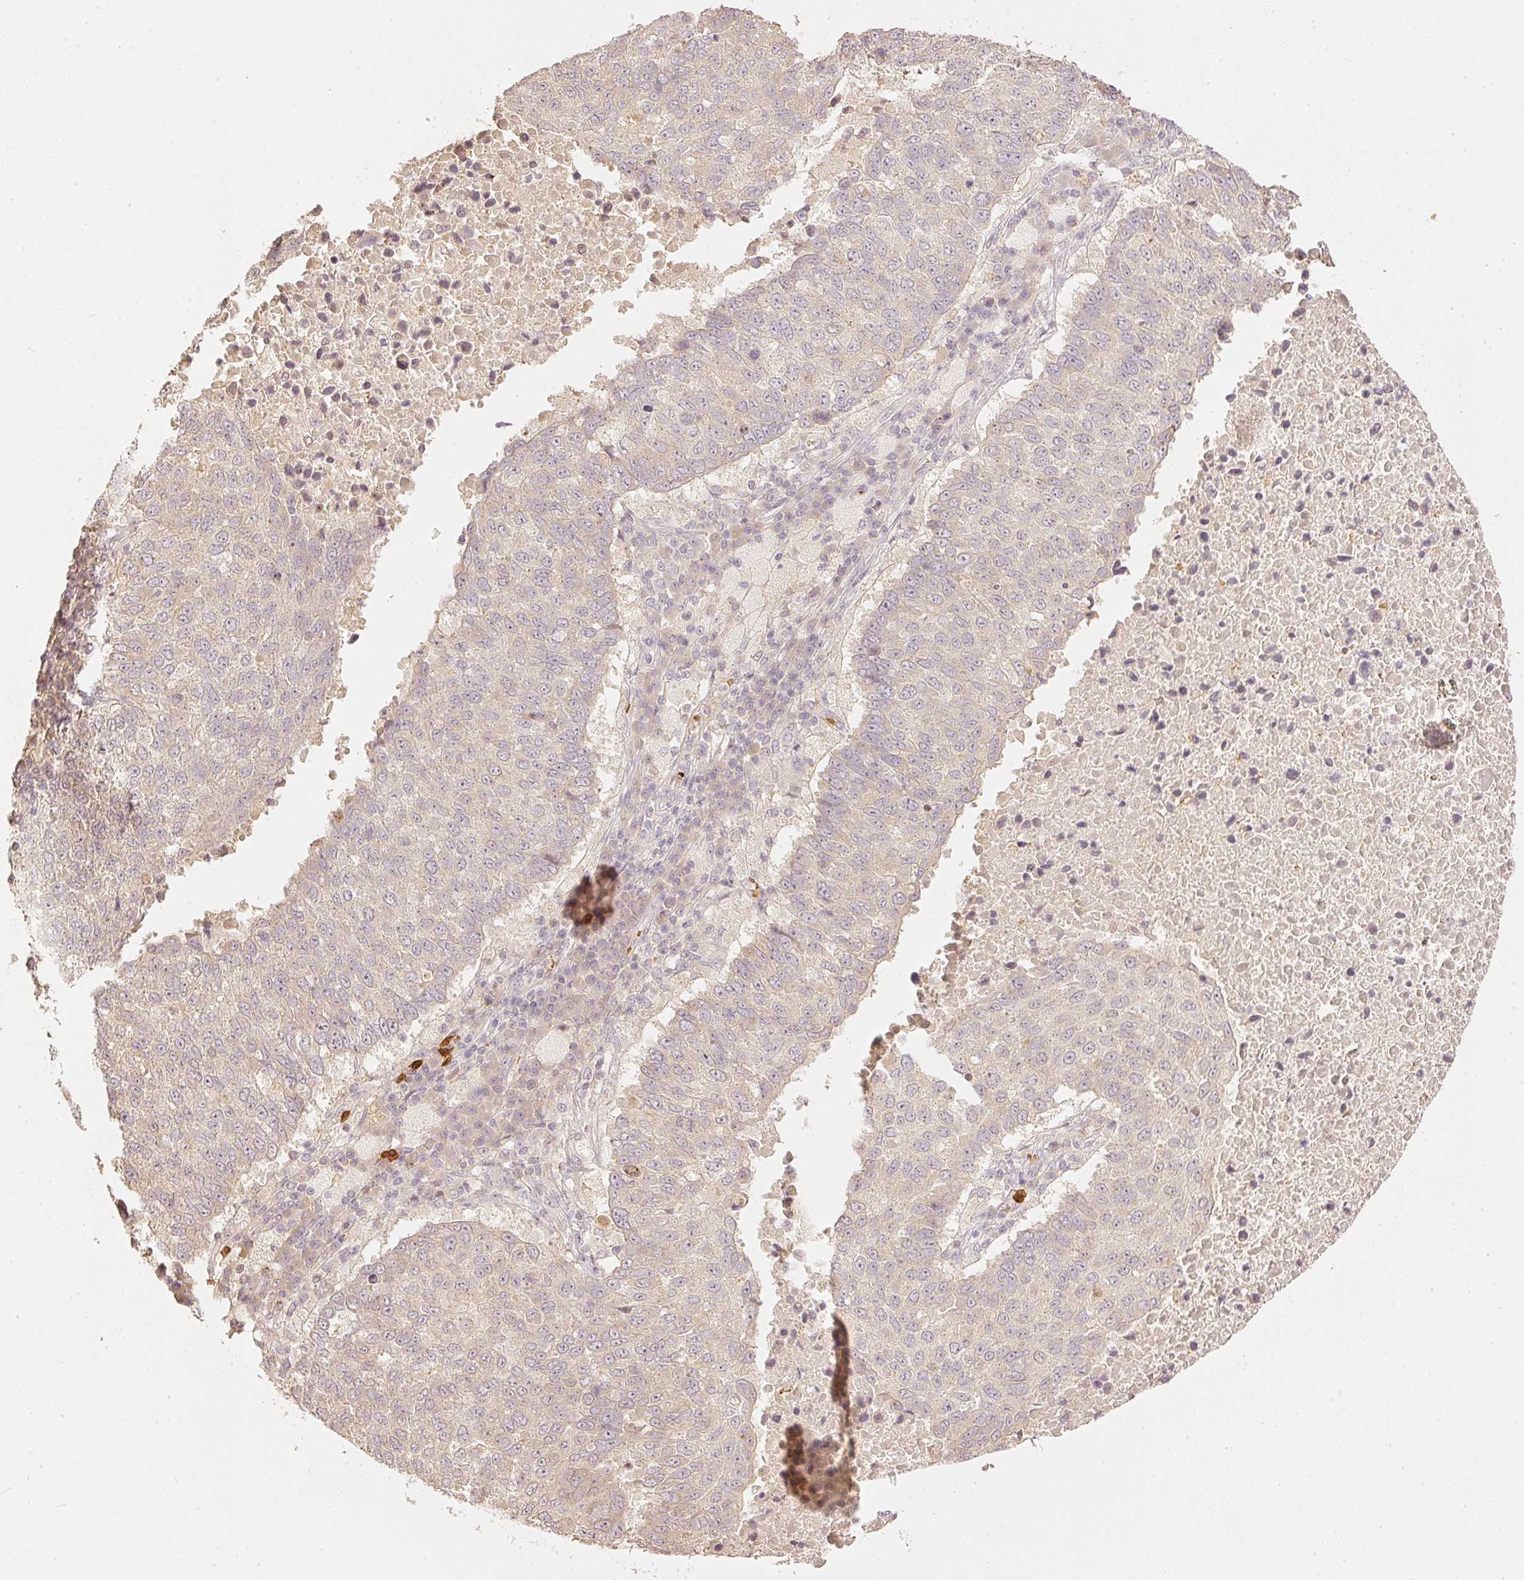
{"staining": {"intensity": "weak", "quantity": "25%-75%", "location": "cytoplasmic/membranous"}, "tissue": "lung cancer", "cell_type": "Tumor cells", "image_type": "cancer", "snomed": [{"axis": "morphology", "description": "Squamous cell carcinoma, NOS"}, {"axis": "topography", "description": "Lung"}], "caption": "IHC of human lung squamous cell carcinoma displays low levels of weak cytoplasmic/membranous expression in approximately 25%-75% of tumor cells.", "gene": "GZMA", "patient": {"sex": "male", "age": 73}}